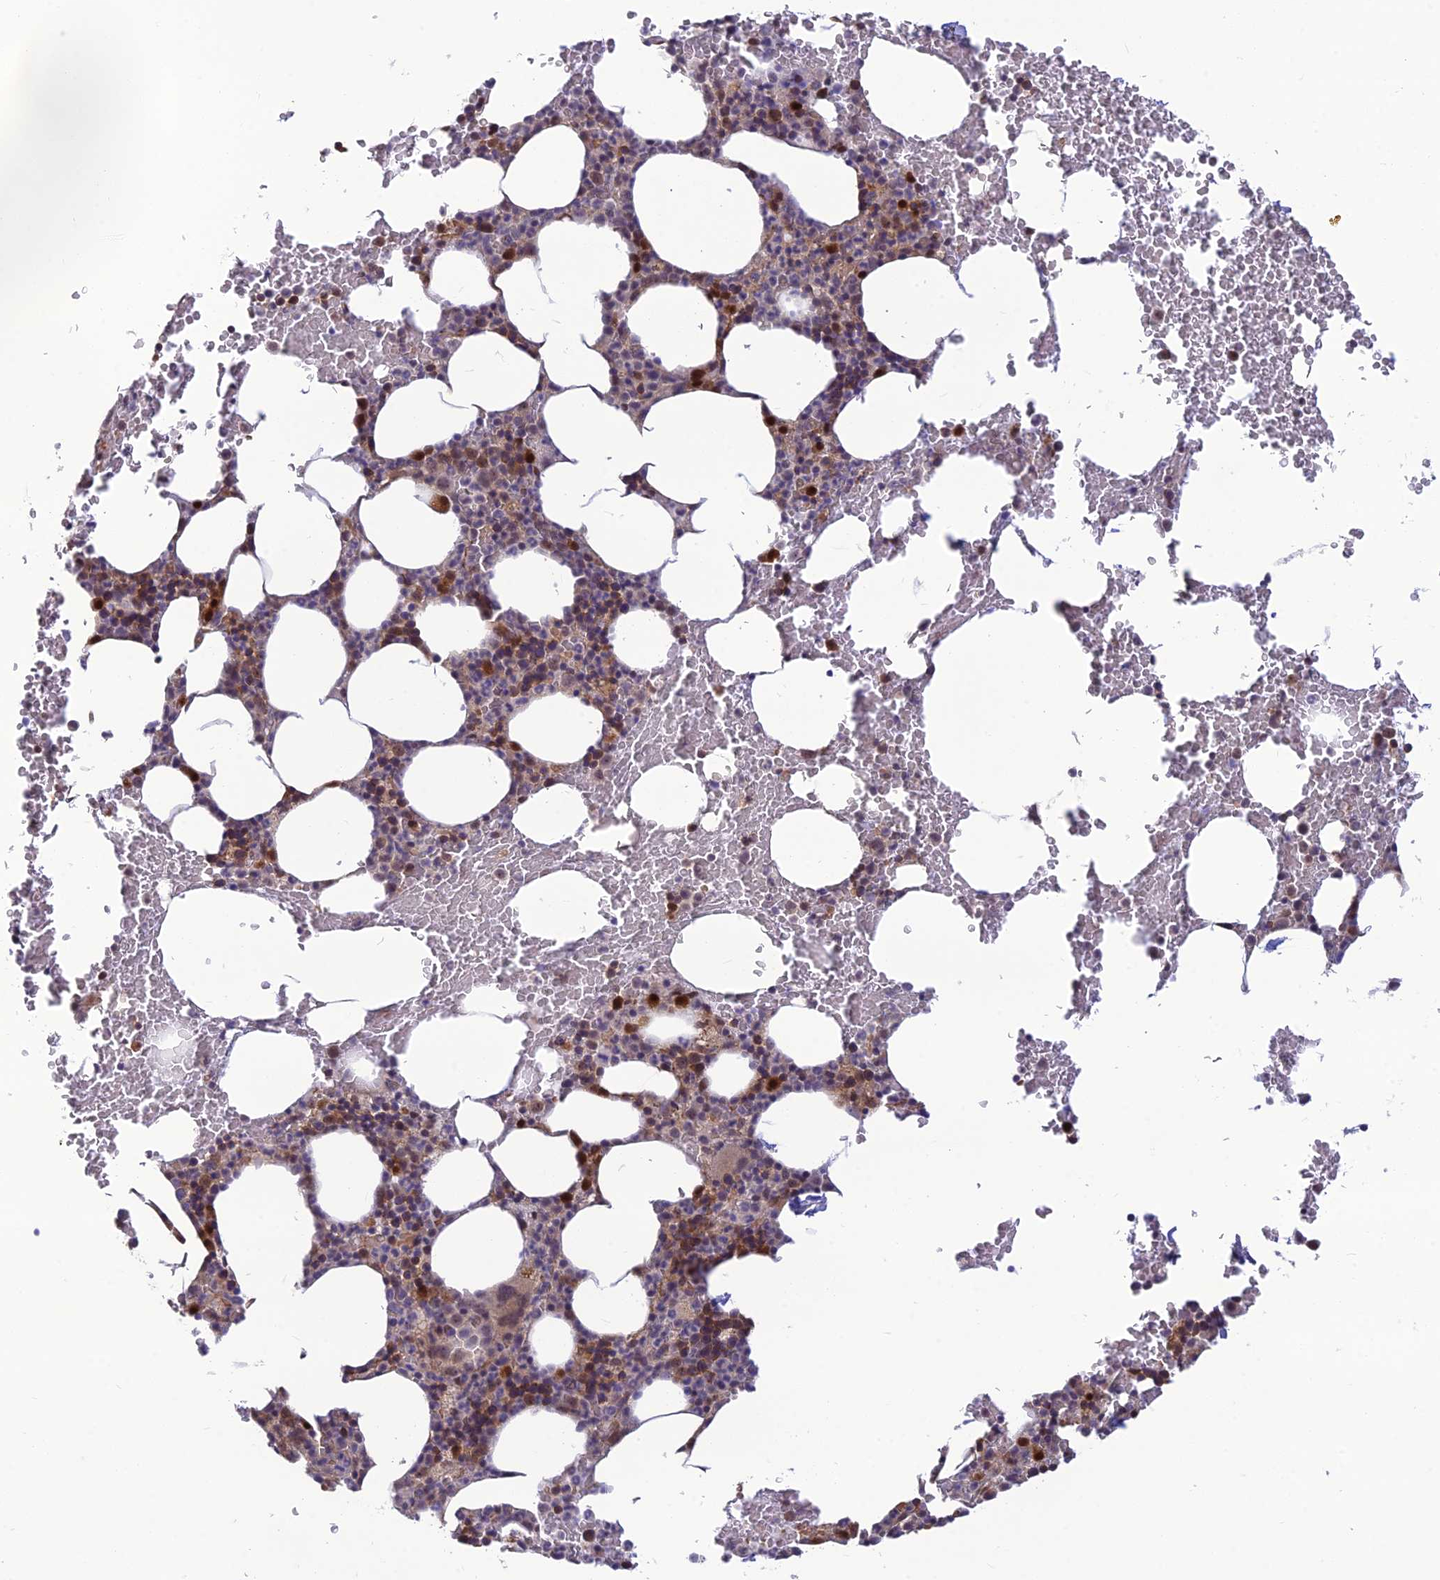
{"staining": {"intensity": "moderate", "quantity": "<25%", "location": "cytoplasmic/membranous,nuclear"}, "tissue": "bone marrow", "cell_type": "Hematopoietic cells", "image_type": "normal", "snomed": [{"axis": "morphology", "description": "Normal tissue, NOS"}, {"axis": "morphology", "description": "Inflammation, NOS"}, {"axis": "topography", "description": "Bone marrow"}], "caption": "DAB (3,3'-diaminobenzidine) immunohistochemical staining of benign bone marrow exhibits moderate cytoplasmic/membranous,nuclear protein expression in about <25% of hematopoietic cells.", "gene": "ASPDH", "patient": {"sex": "female", "age": 78}}